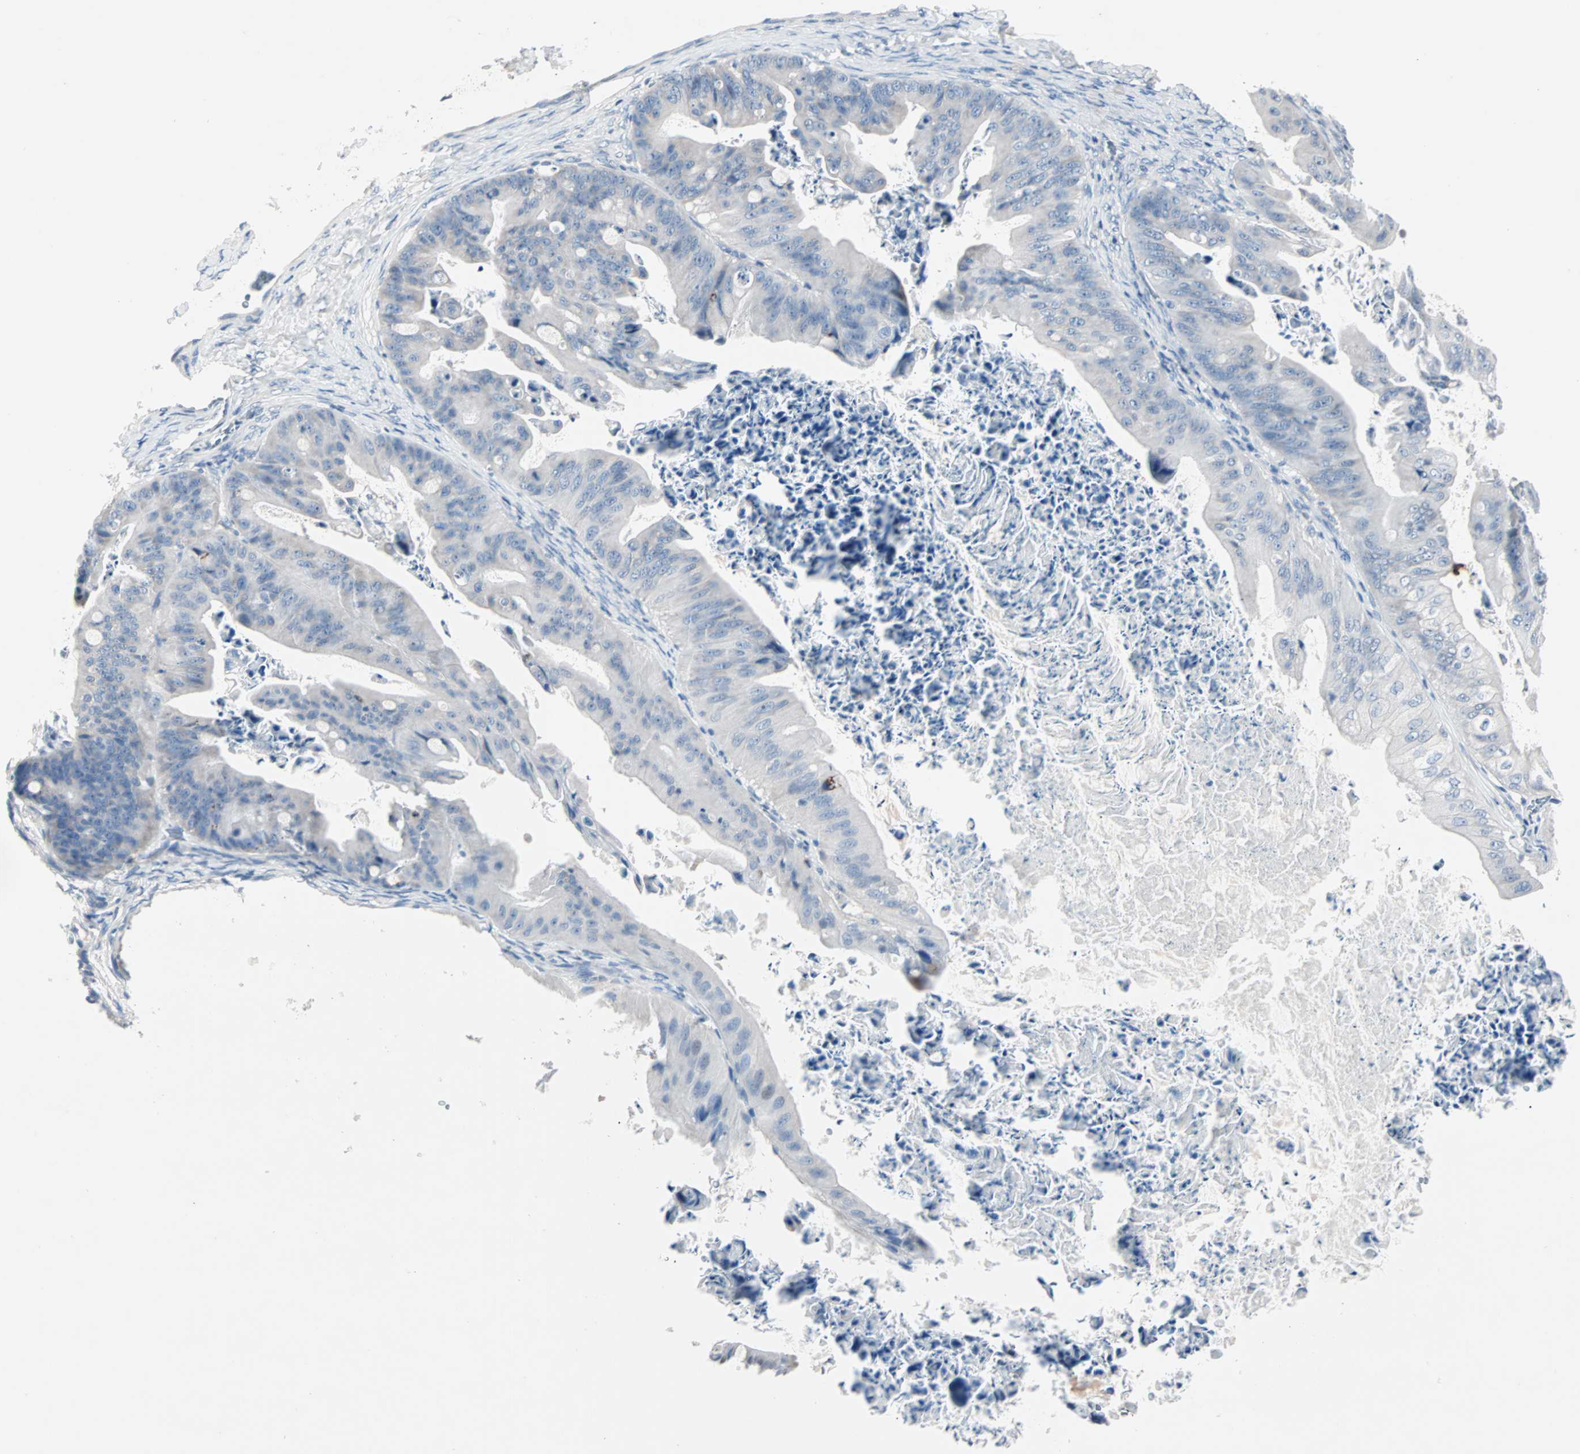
{"staining": {"intensity": "negative", "quantity": "none", "location": "none"}, "tissue": "ovarian cancer", "cell_type": "Tumor cells", "image_type": "cancer", "snomed": [{"axis": "morphology", "description": "Cystadenocarcinoma, mucinous, NOS"}, {"axis": "topography", "description": "Ovary"}], "caption": "IHC histopathology image of neoplastic tissue: ovarian cancer (mucinous cystadenocarcinoma) stained with DAB (3,3'-diaminobenzidine) reveals no significant protein positivity in tumor cells.", "gene": "NEFH", "patient": {"sex": "female", "age": 37}}